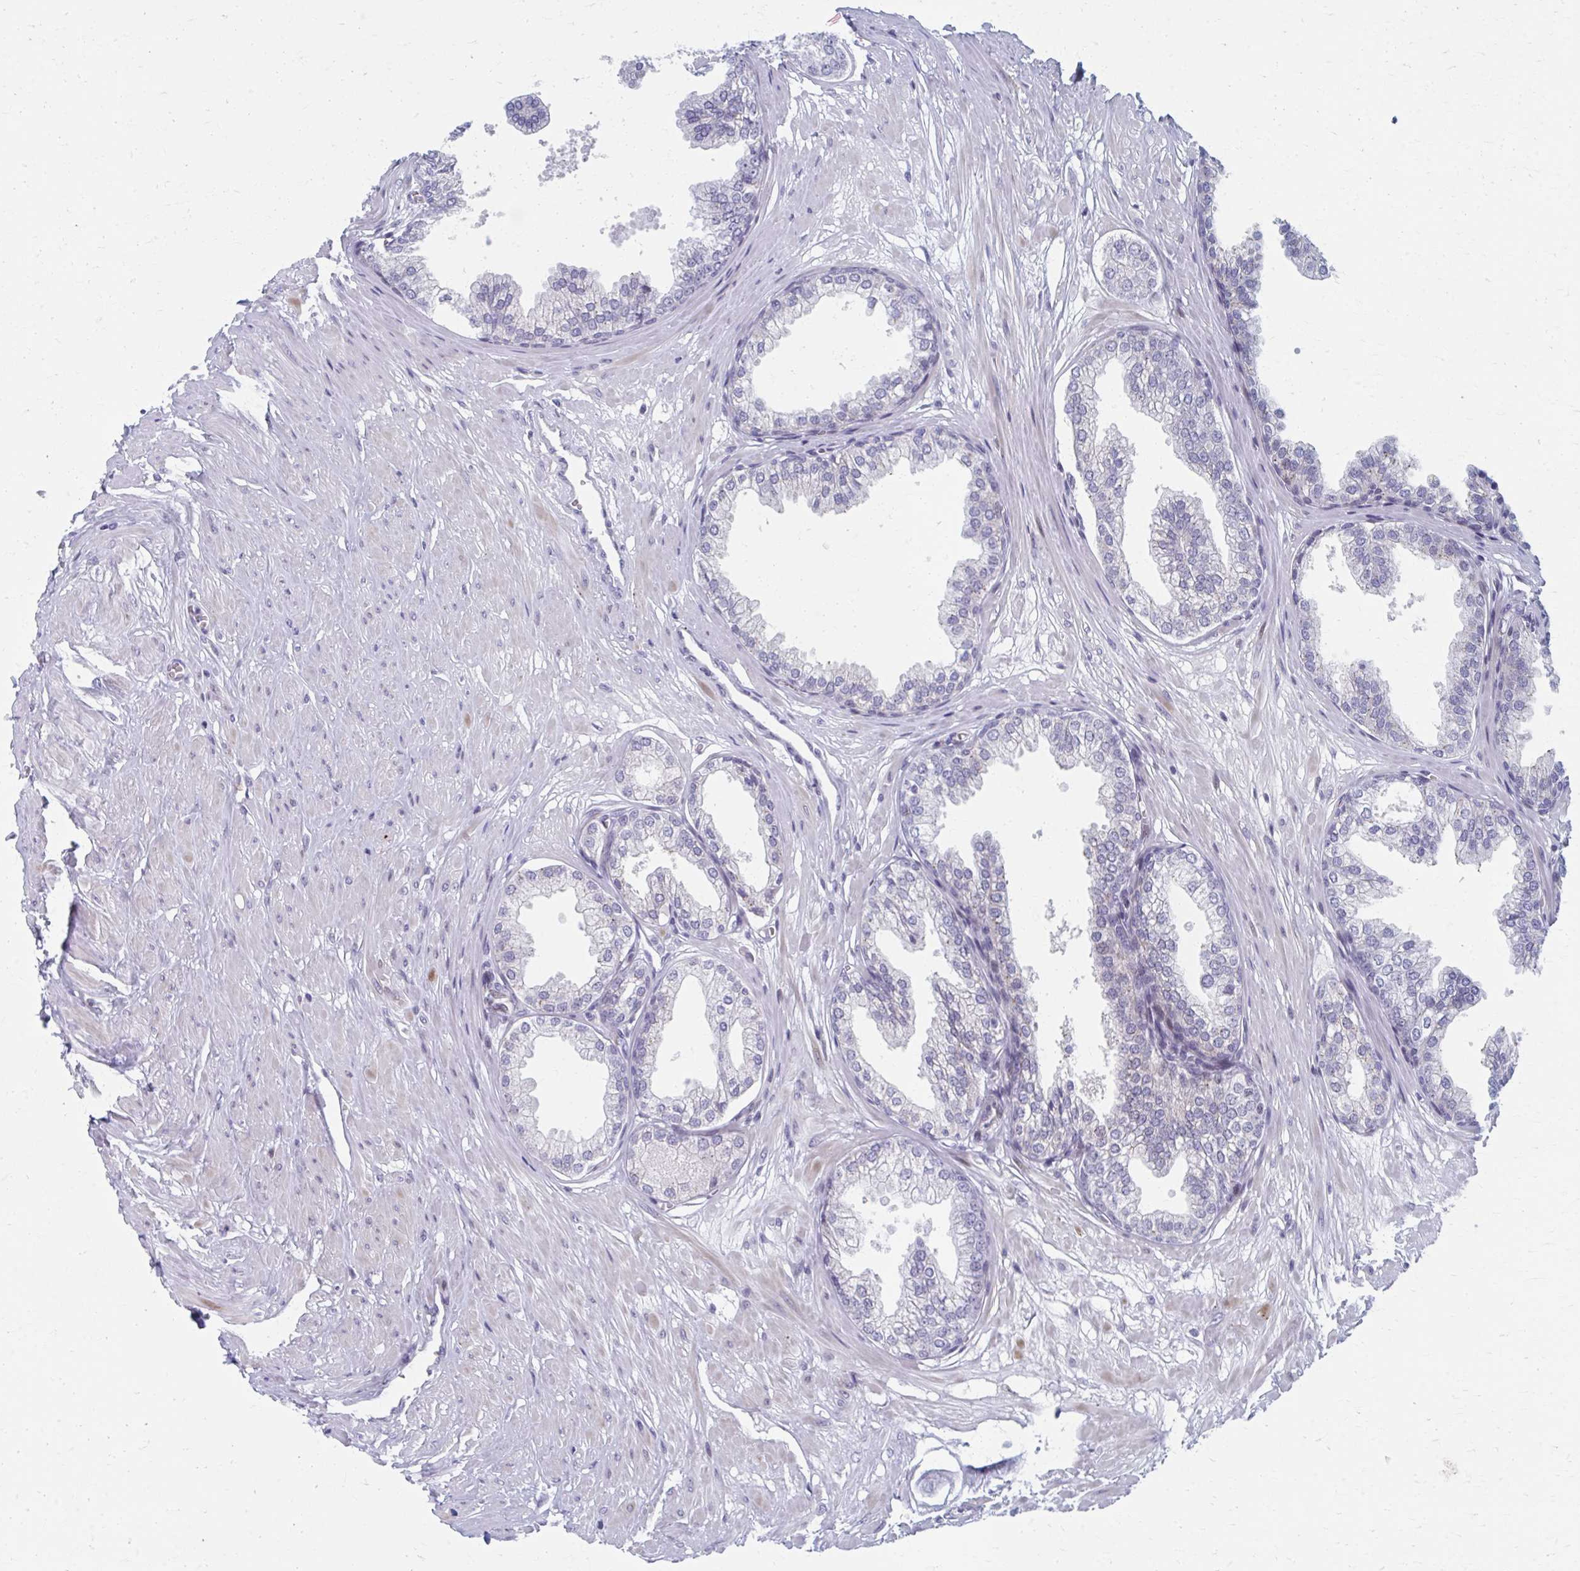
{"staining": {"intensity": "negative", "quantity": "none", "location": "none"}, "tissue": "prostate", "cell_type": "Glandular cells", "image_type": "normal", "snomed": [{"axis": "morphology", "description": "Normal tissue, NOS"}, {"axis": "topography", "description": "Prostate"}, {"axis": "topography", "description": "Peripheral nerve tissue"}], "caption": "The immunohistochemistry (IHC) histopathology image has no significant staining in glandular cells of prostate. Brightfield microscopy of IHC stained with DAB (3,3'-diaminobenzidine) (brown) and hematoxylin (blue), captured at high magnification.", "gene": "ABHD16B", "patient": {"sex": "male", "age": 55}}